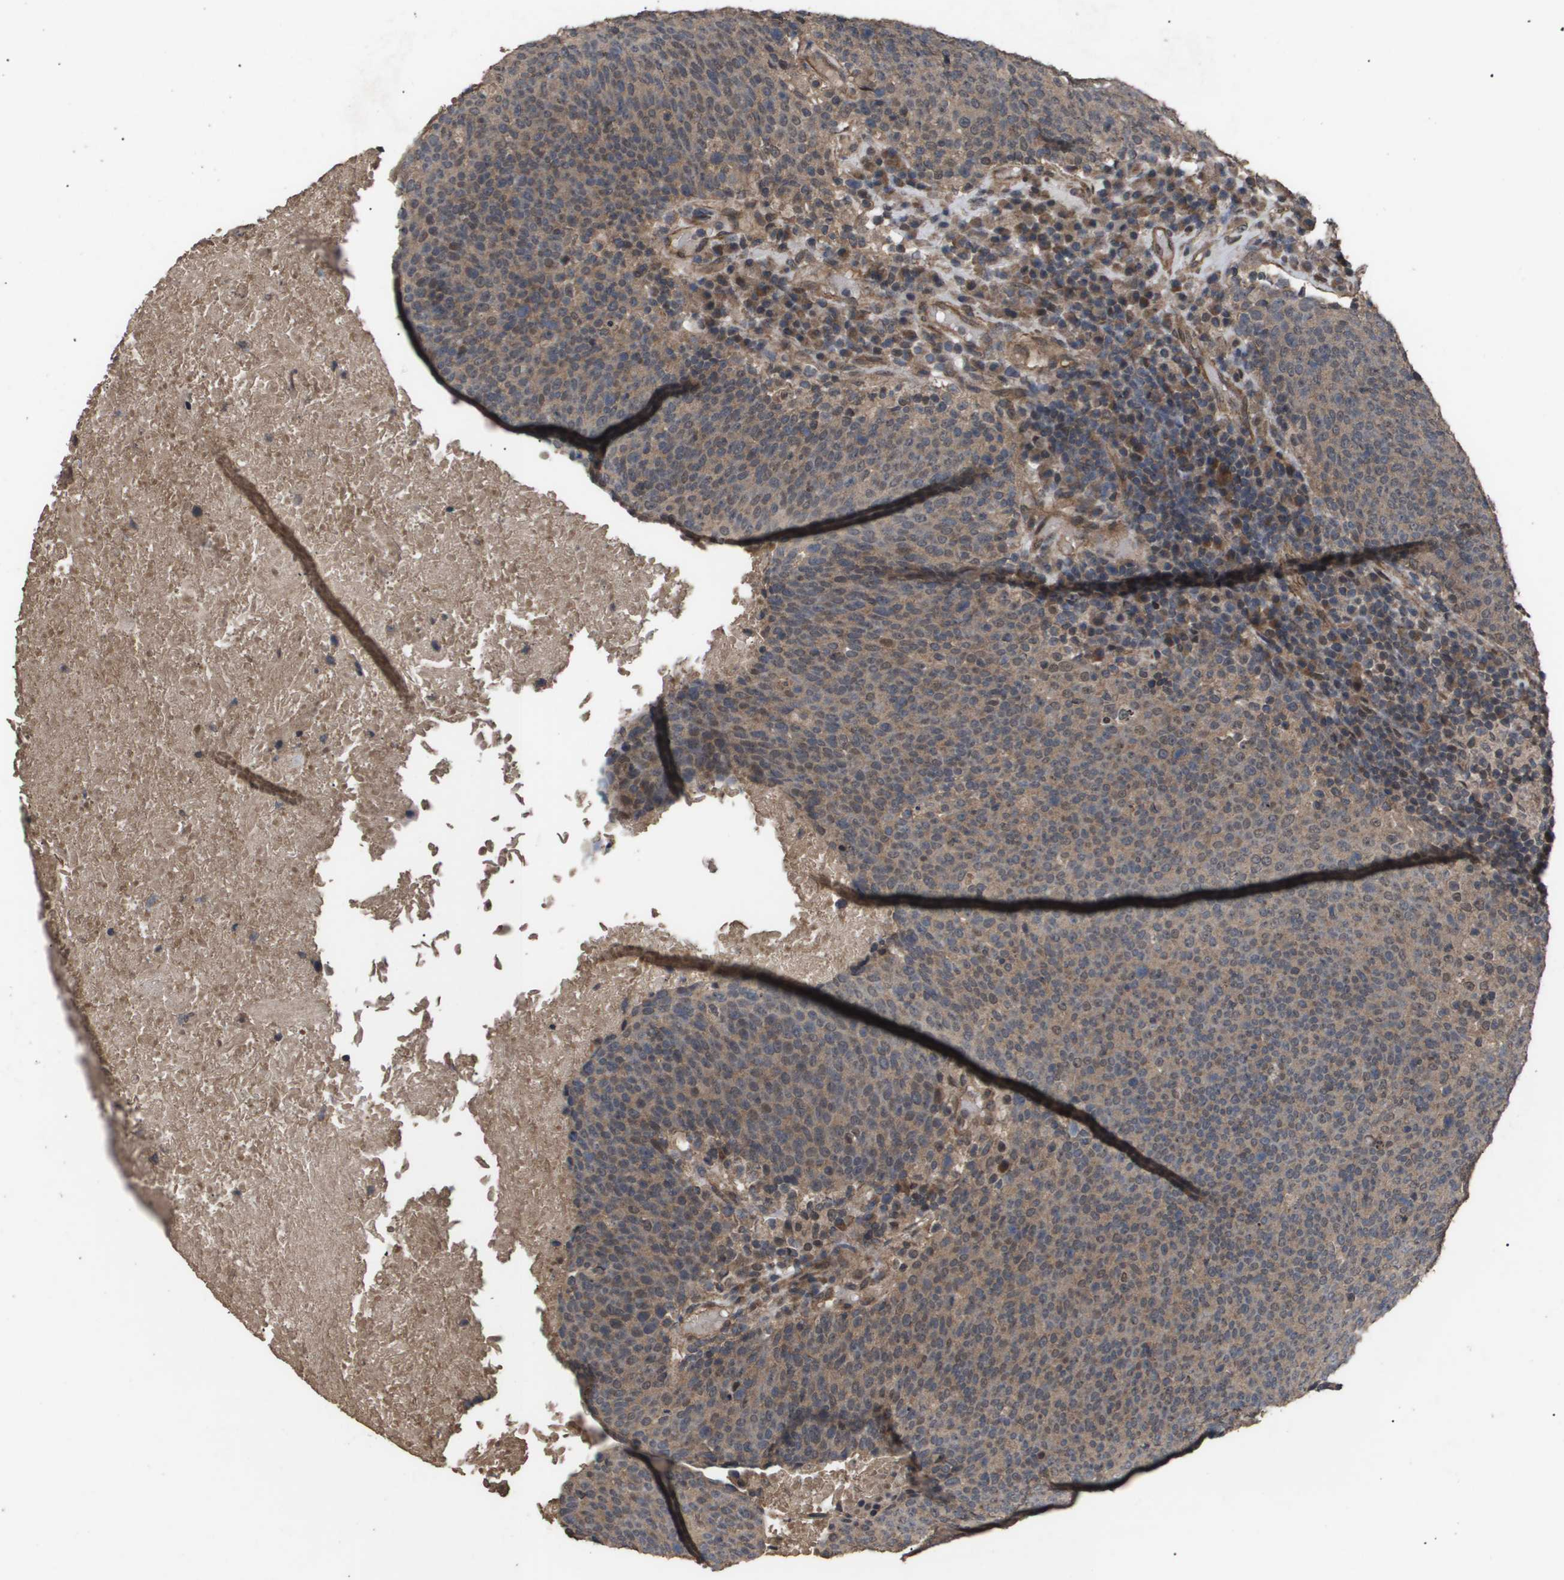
{"staining": {"intensity": "moderate", "quantity": ">75%", "location": "cytoplasmic/membranous"}, "tissue": "head and neck cancer", "cell_type": "Tumor cells", "image_type": "cancer", "snomed": [{"axis": "morphology", "description": "Squamous cell carcinoma, NOS"}, {"axis": "morphology", "description": "Squamous cell carcinoma, metastatic, NOS"}, {"axis": "topography", "description": "Lymph node"}, {"axis": "topography", "description": "Head-Neck"}], "caption": "Tumor cells display moderate cytoplasmic/membranous positivity in approximately >75% of cells in head and neck cancer.", "gene": "CUL5", "patient": {"sex": "male", "age": 62}}